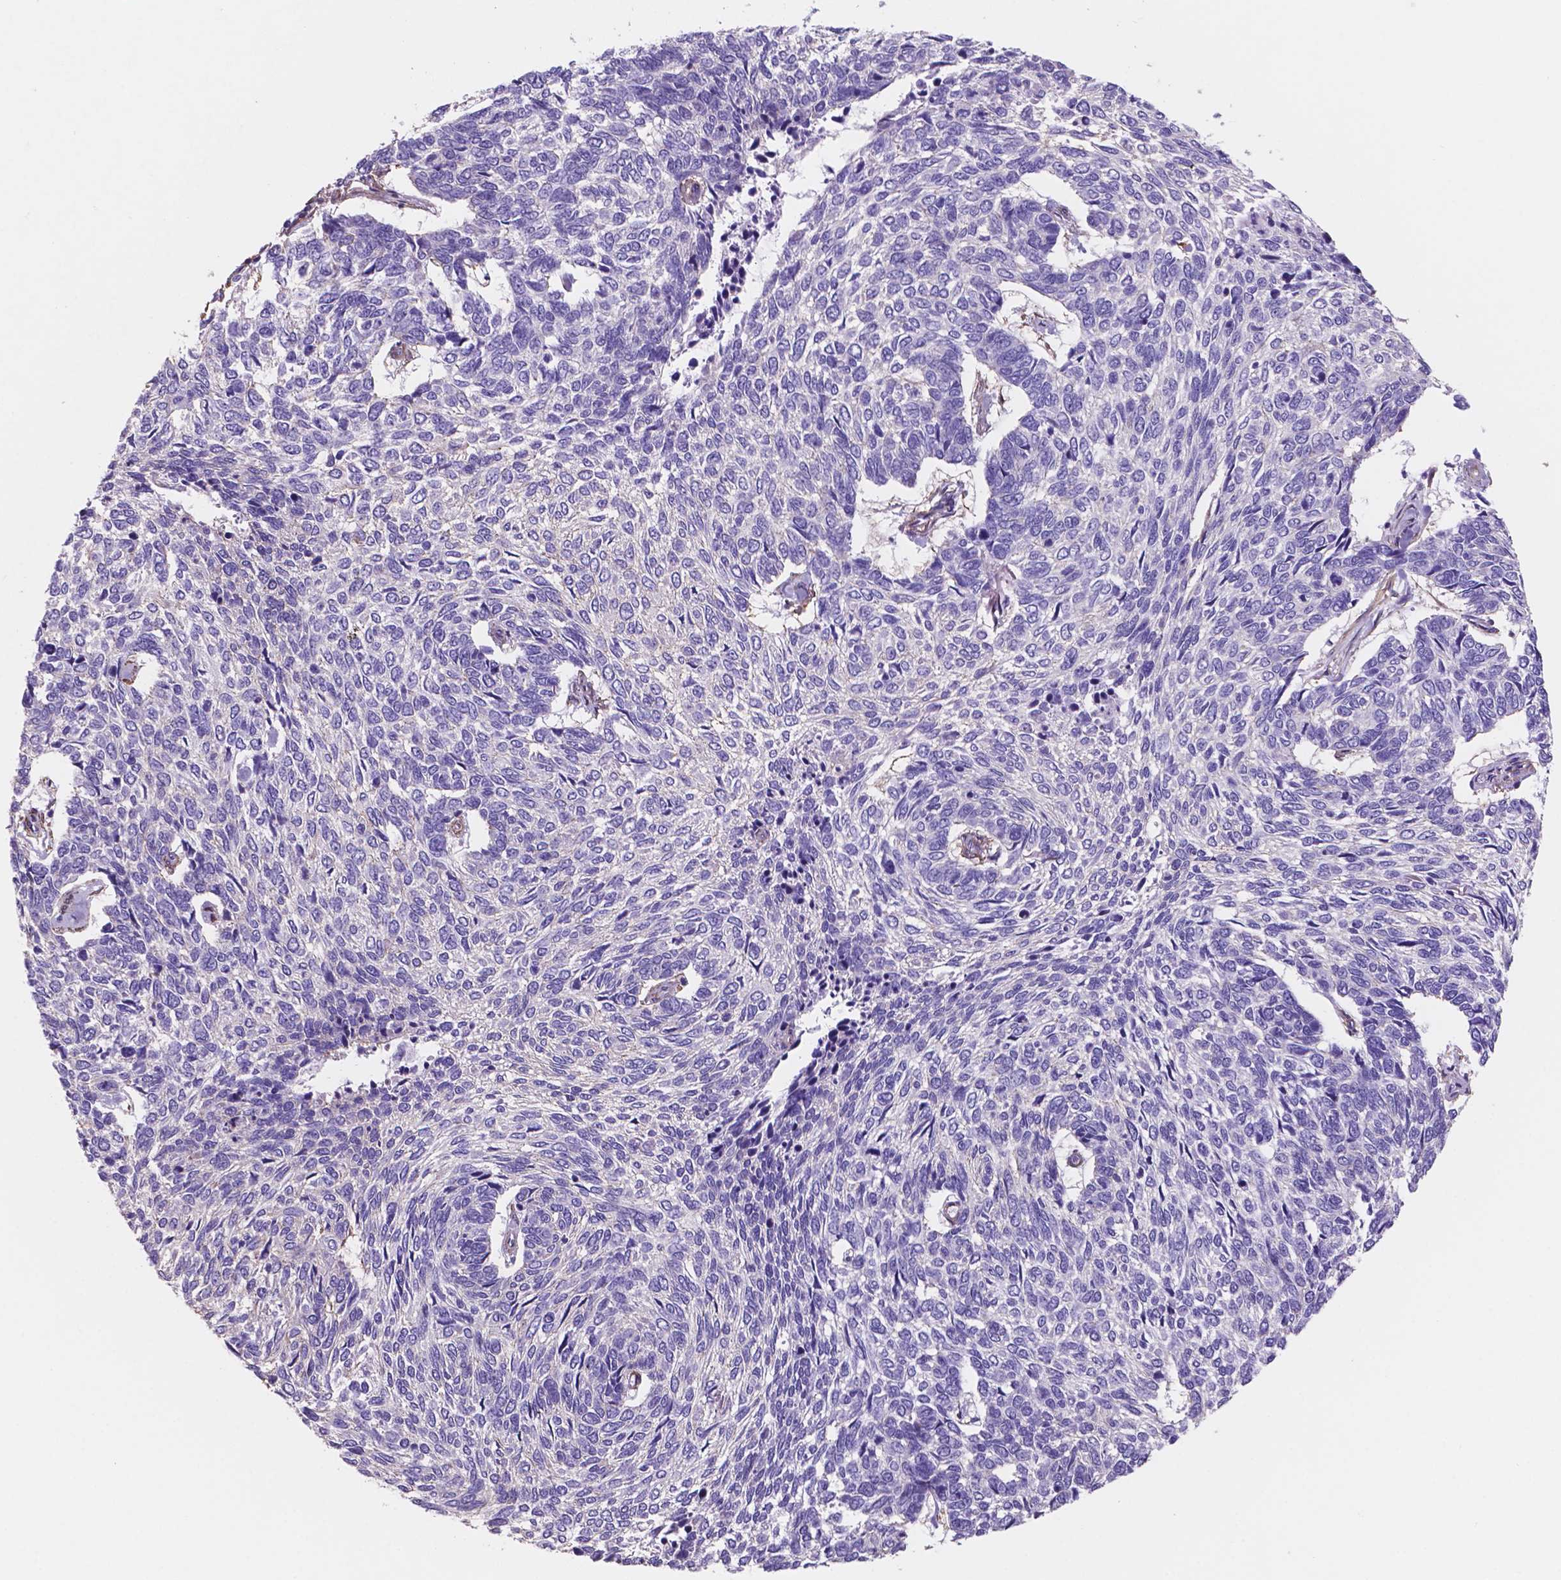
{"staining": {"intensity": "negative", "quantity": "none", "location": "none"}, "tissue": "skin cancer", "cell_type": "Tumor cells", "image_type": "cancer", "snomed": [{"axis": "morphology", "description": "Basal cell carcinoma"}, {"axis": "topography", "description": "Skin"}], "caption": "Immunohistochemistry (IHC) photomicrograph of human skin cancer (basal cell carcinoma) stained for a protein (brown), which demonstrates no positivity in tumor cells.", "gene": "TOR2A", "patient": {"sex": "female", "age": 65}}